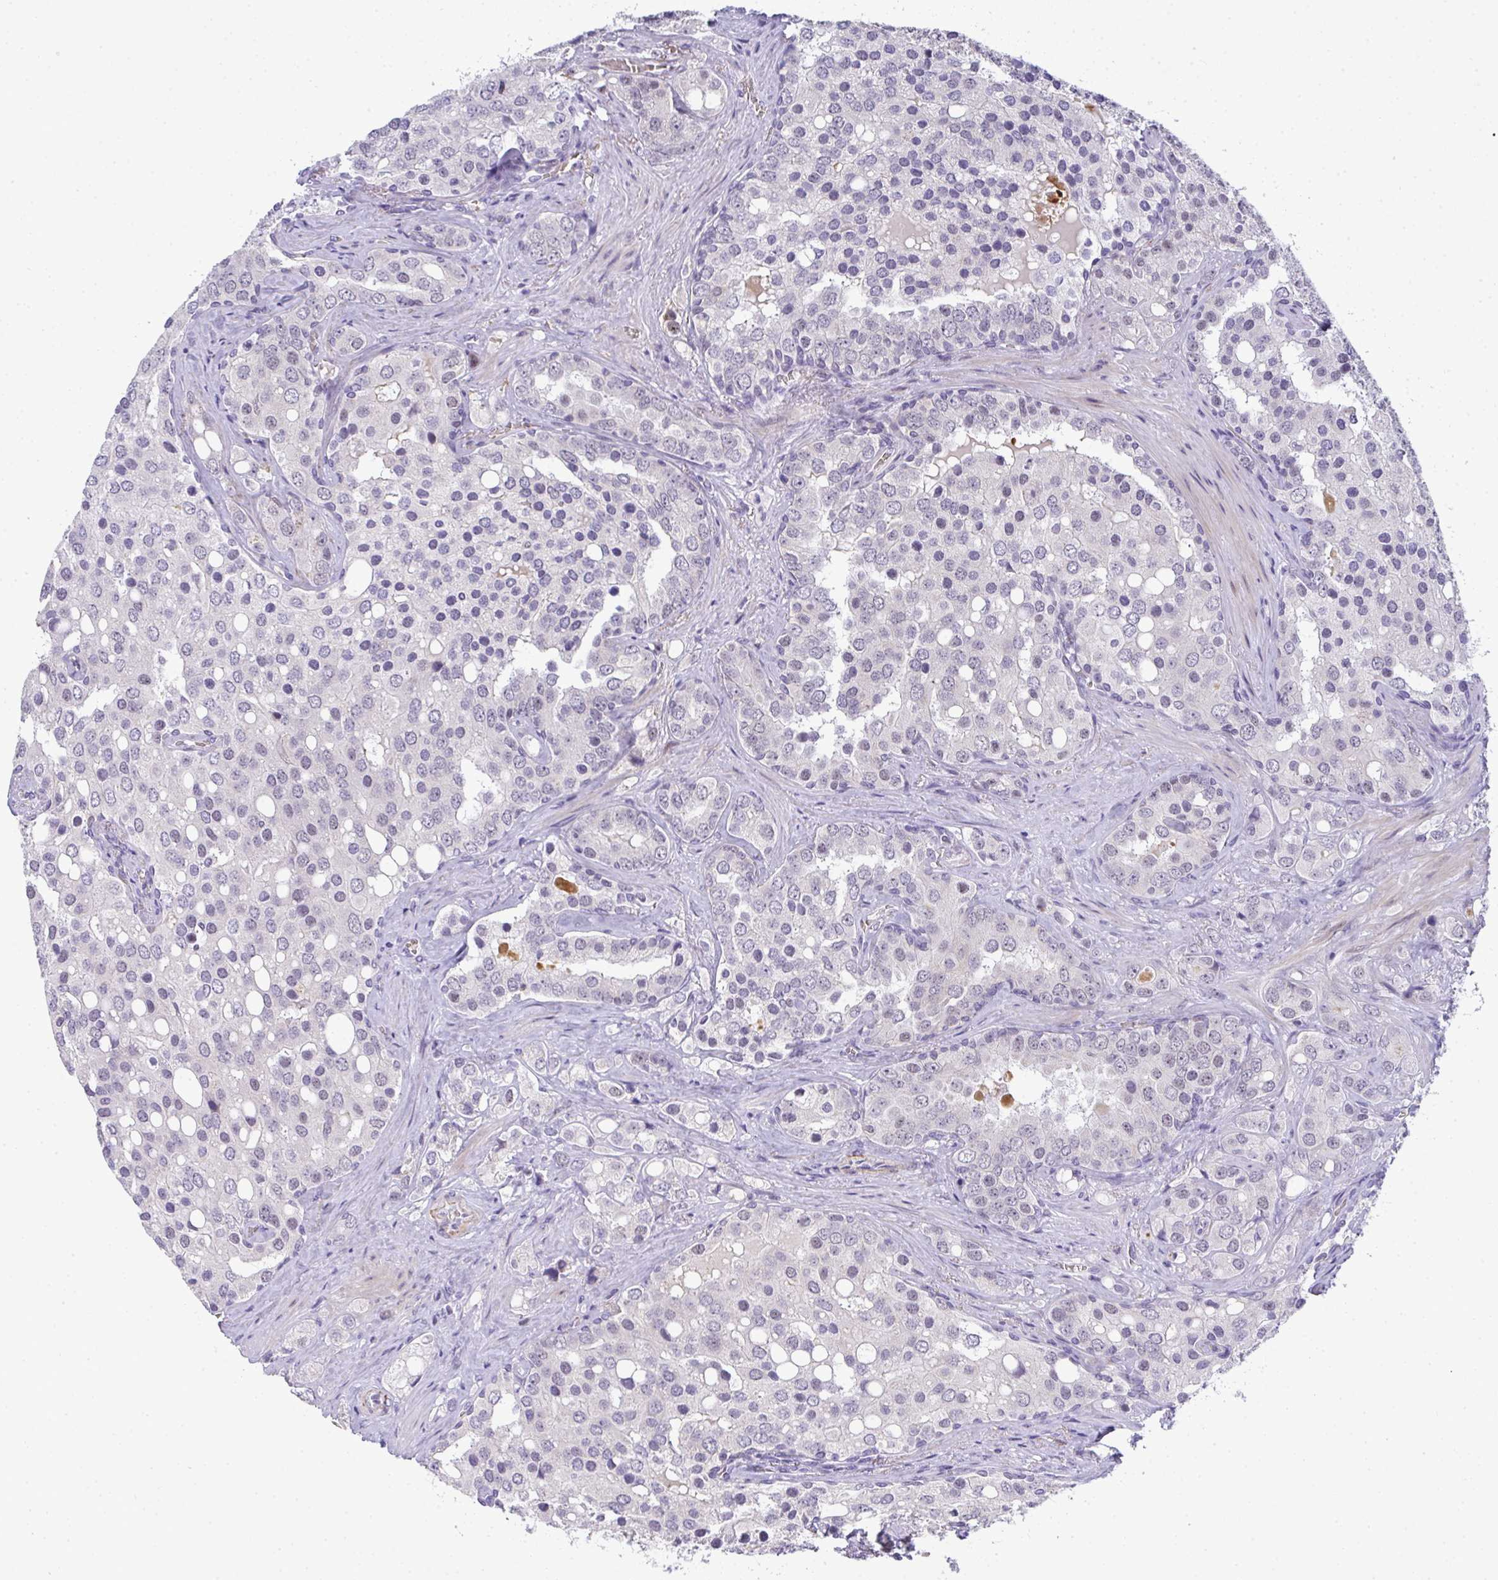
{"staining": {"intensity": "negative", "quantity": "none", "location": "none"}, "tissue": "prostate cancer", "cell_type": "Tumor cells", "image_type": "cancer", "snomed": [{"axis": "morphology", "description": "Adenocarcinoma, High grade"}, {"axis": "topography", "description": "Prostate"}], "caption": "Tumor cells are negative for protein expression in human prostate cancer.", "gene": "TNMD", "patient": {"sex": "male", "age": 67}}